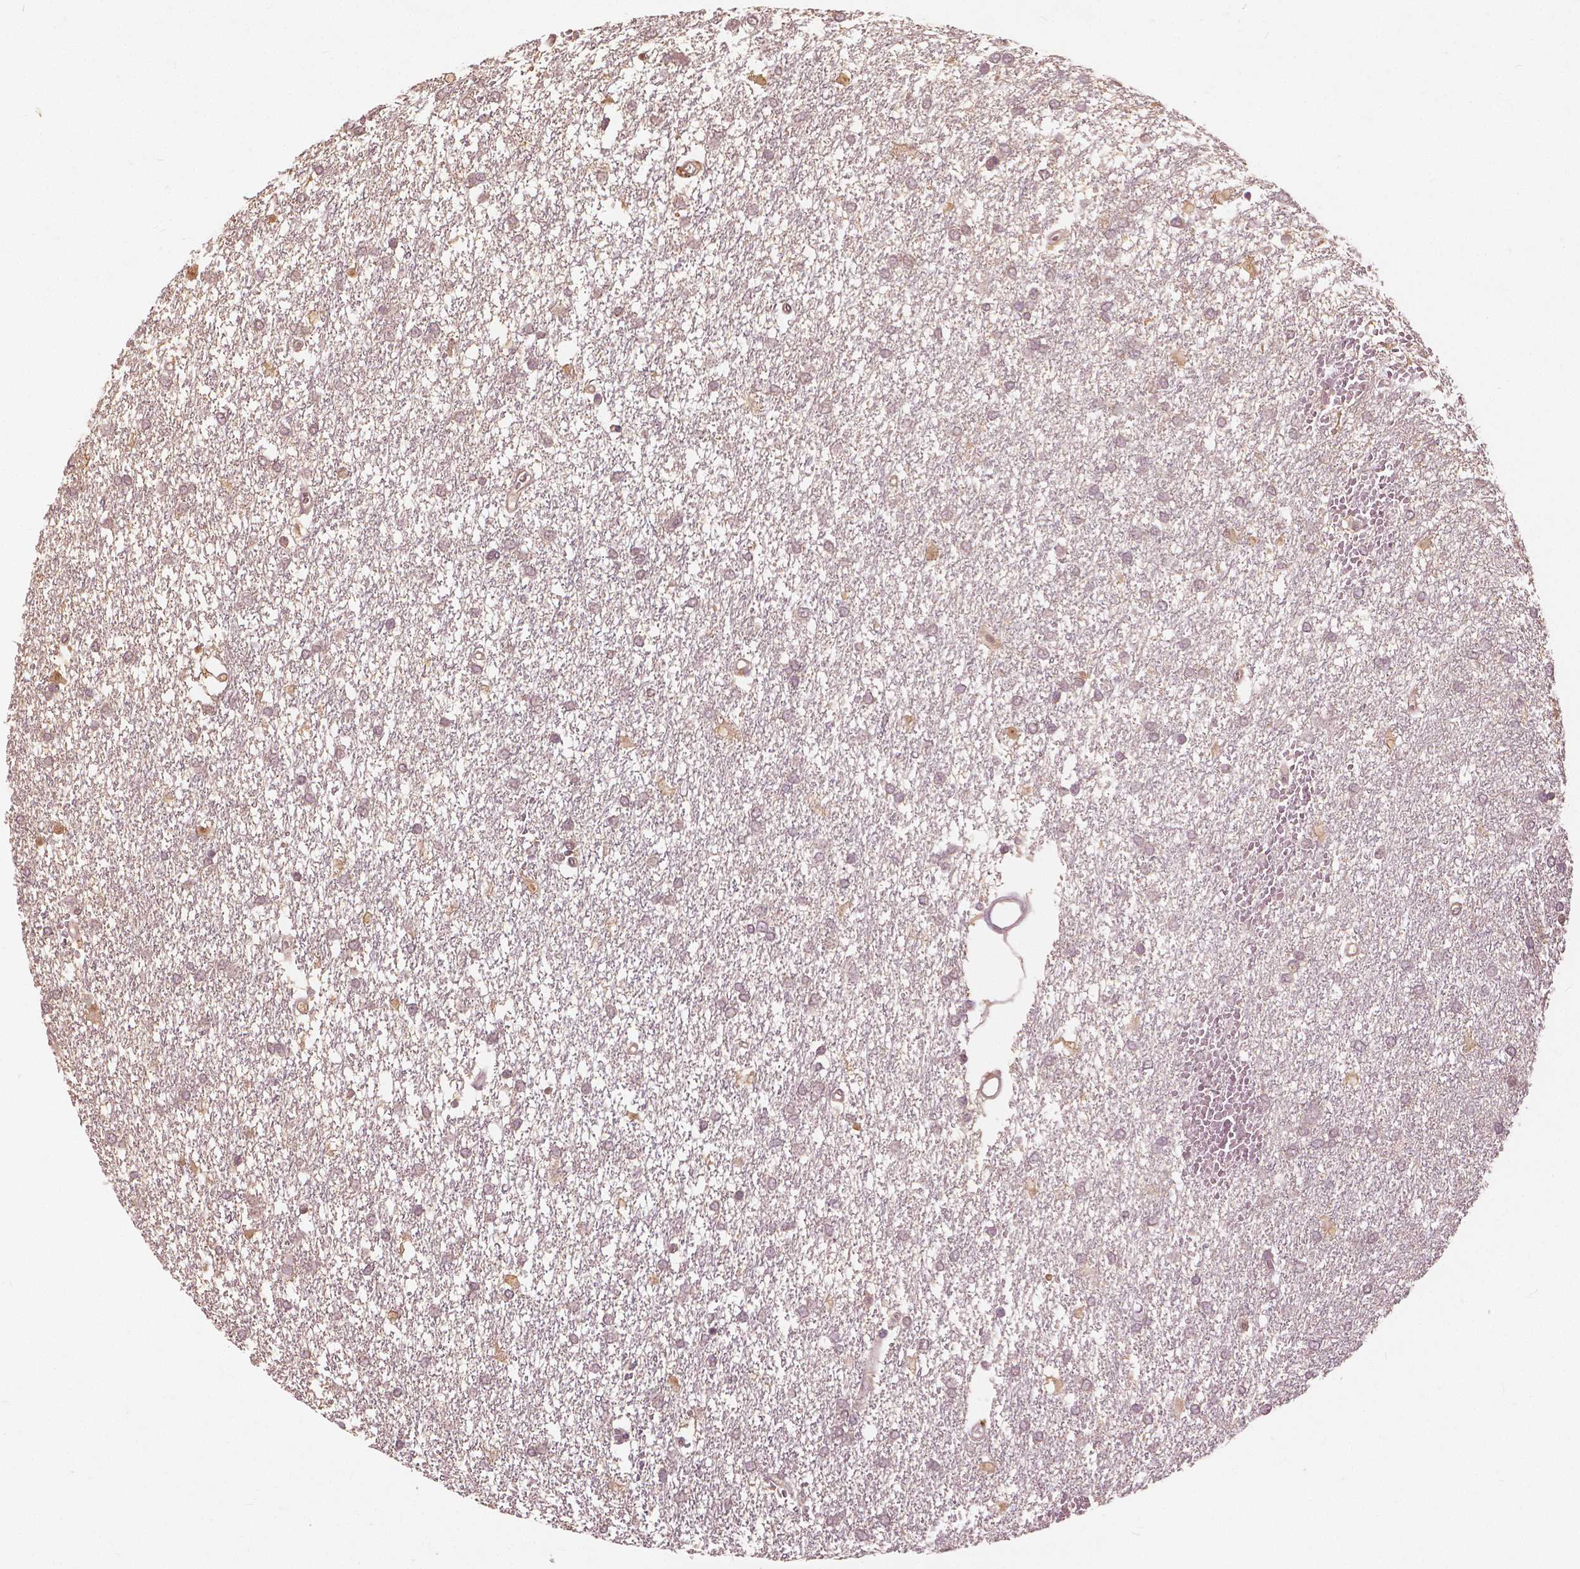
{"staining": {"intensity": "weak", "quantity": "25%-75%", "location": "cytoplasmic/membranous,nuclear"}, "tissue": "glioma", "cell_type": "Tumor cells", "image_type": "cancer", "snomed": [{"axis": "morphology", "description": "Glioma, malignant, High grade"}, {"axis": "topography", "description": "Brain"}], "caption": "Brown immunohistochemical staining in human malignant glioma (high-grade) demonstrates weak cytoplasmic/membranous and nuclear expression in approximately 25%-75% of tumor cells.", "gene": "ANGPTL4", "patient": {"sex": "female", "age": 61}}